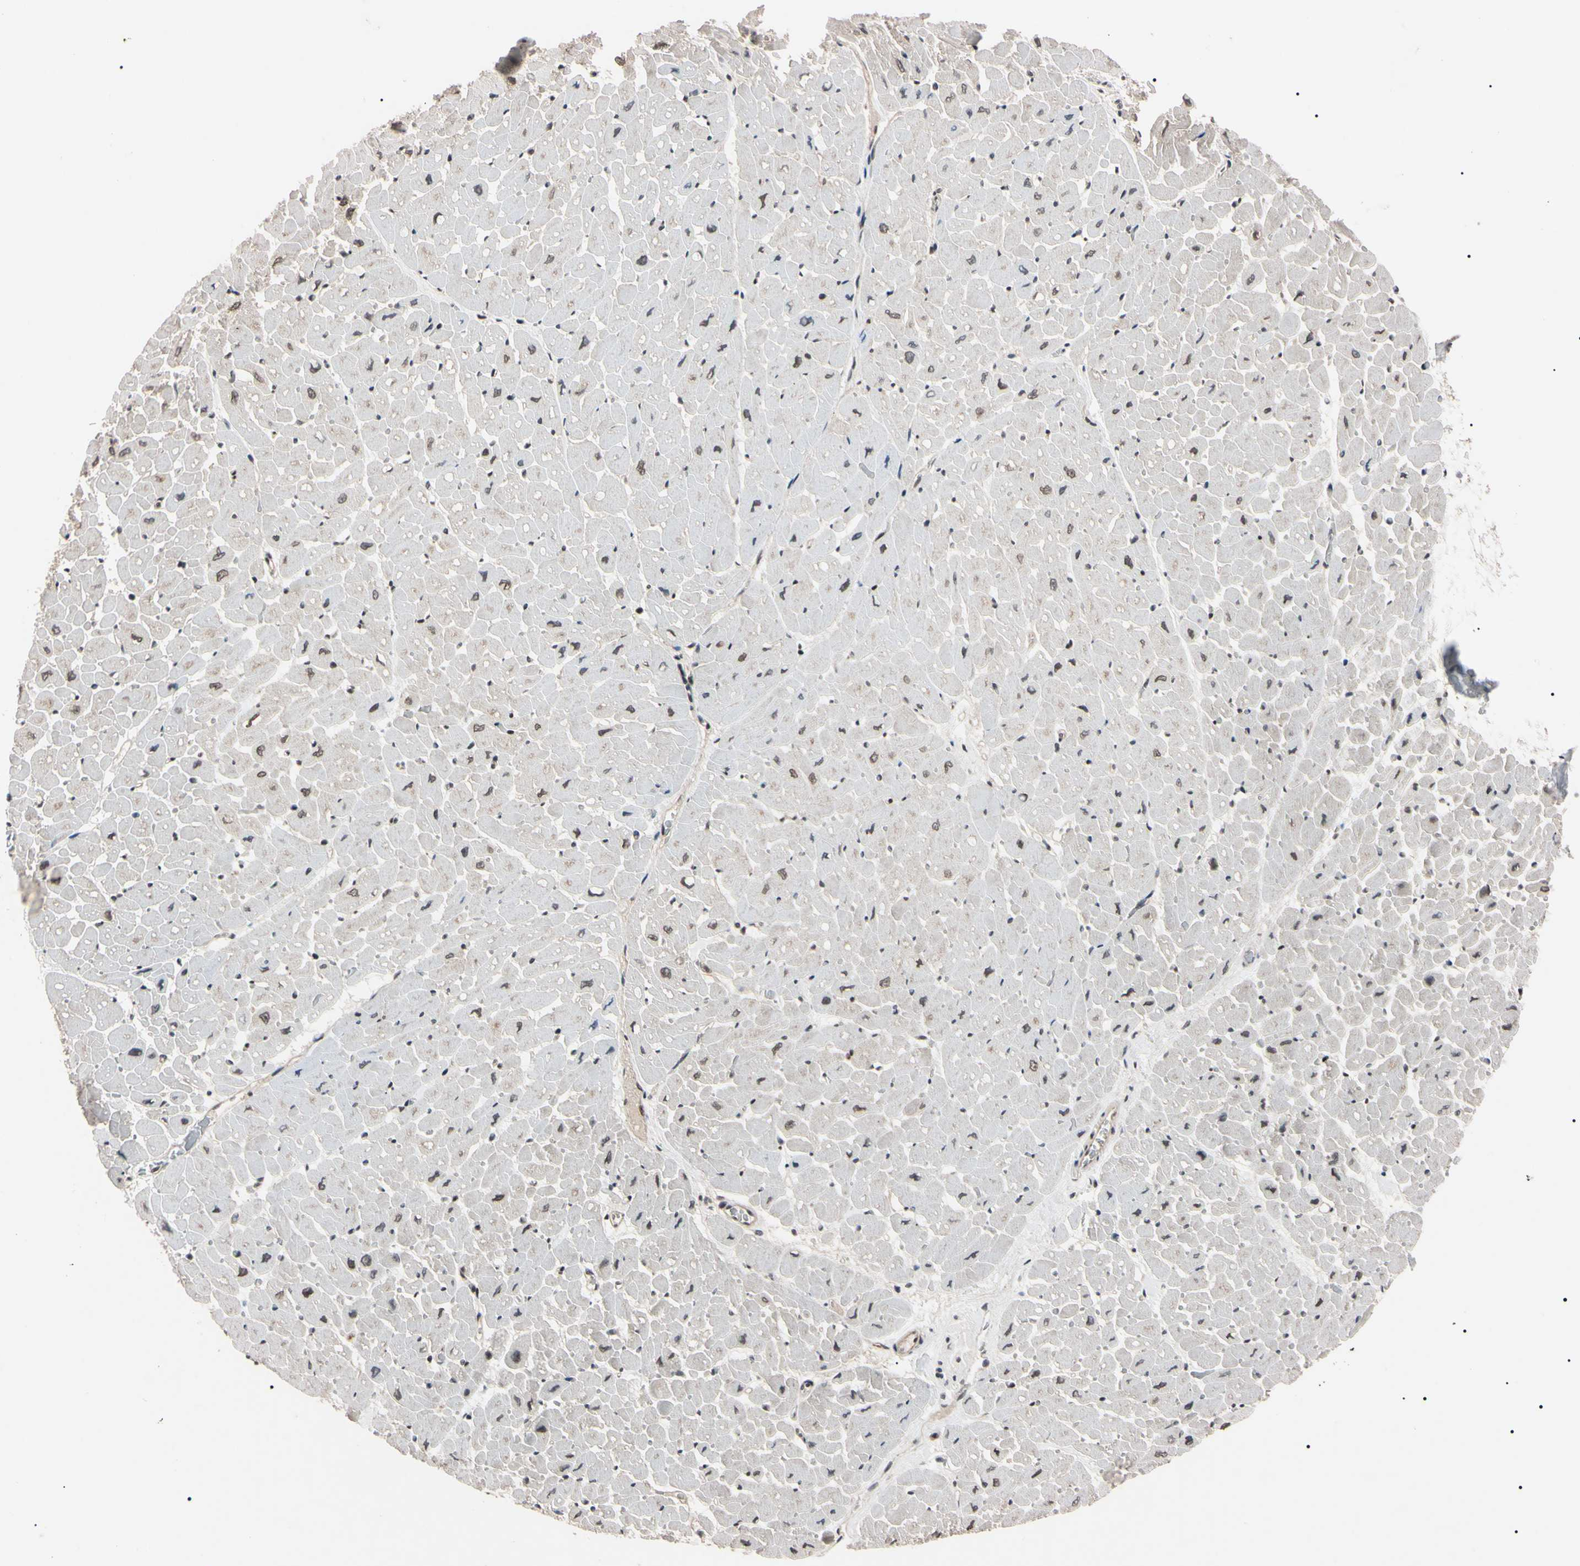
{"staining": {"intensity": "weak", "quantity": "<25%", "location": "nuclear"}, "tissue": "heart muscle", "cell_type": "Cardiomyocytes", "image_type": "normal", "snomed": [{"axis": "morphology", "description": "Normal tissue, NOS"}, {"axis": "topography", "description": "Heart"}], "caption": "The photomicrograph displays no staining of cardiomyocytes in normal heart muscle.", "gene": "YY1", "patient": {"sex": "male", "age": 45}}